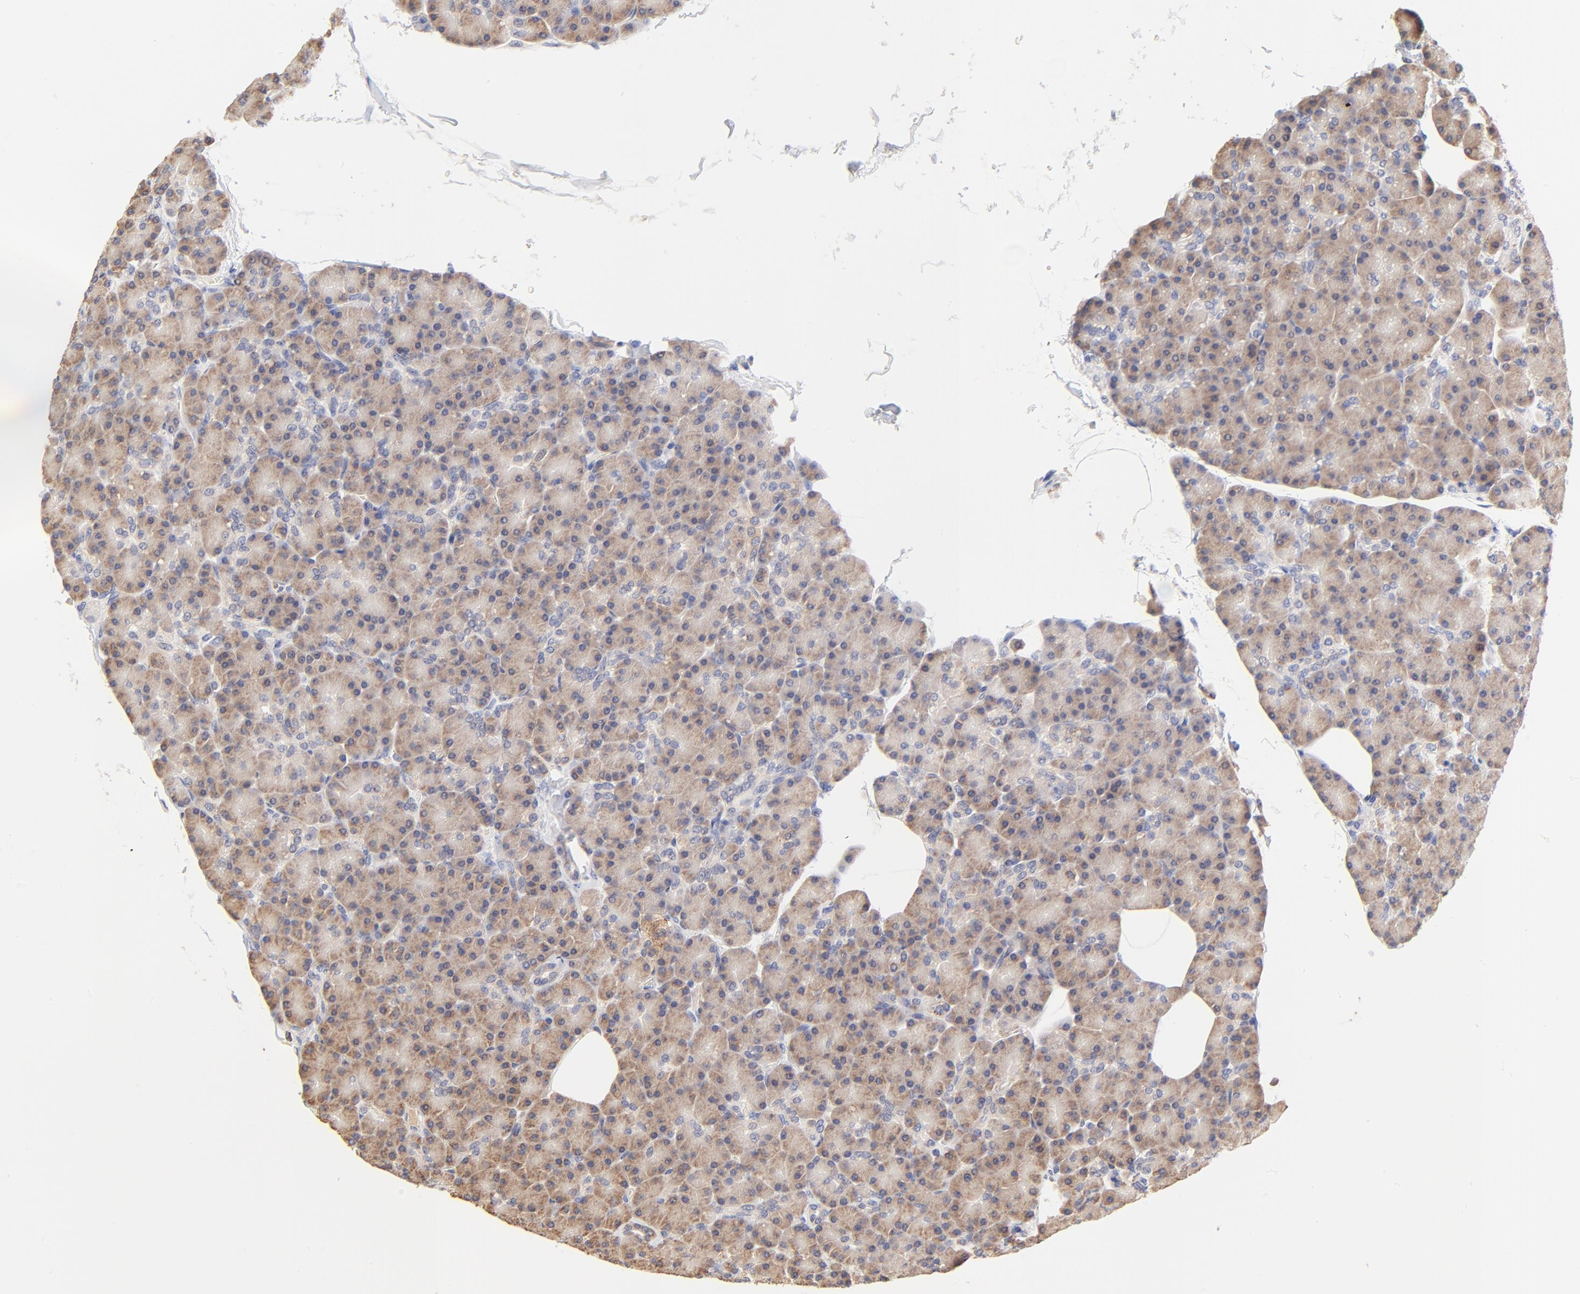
{"staining": {"intensity": "moderate", "quantity": ">75%", "location": "cytoplasmic/membranous"}, "tissue": "pancreas", "cell_type": "Exocrine glandular cells", "image_type": "normal", "snomed": [{"axis": "morphology", "description": "Normal tissue, NOS"}, {"axis": "topography", "description": "Pancreas"}], "caption": "An immunohistochemistry (IHC) photomicrograph of normal tissue is shown. Protein staining in brown shows moderate cytoplasmic/membranous positivity in pancreas within exocrine glandular cells.", "gene": "PTK7", "patient": {"sex": "female", "age": 43}}